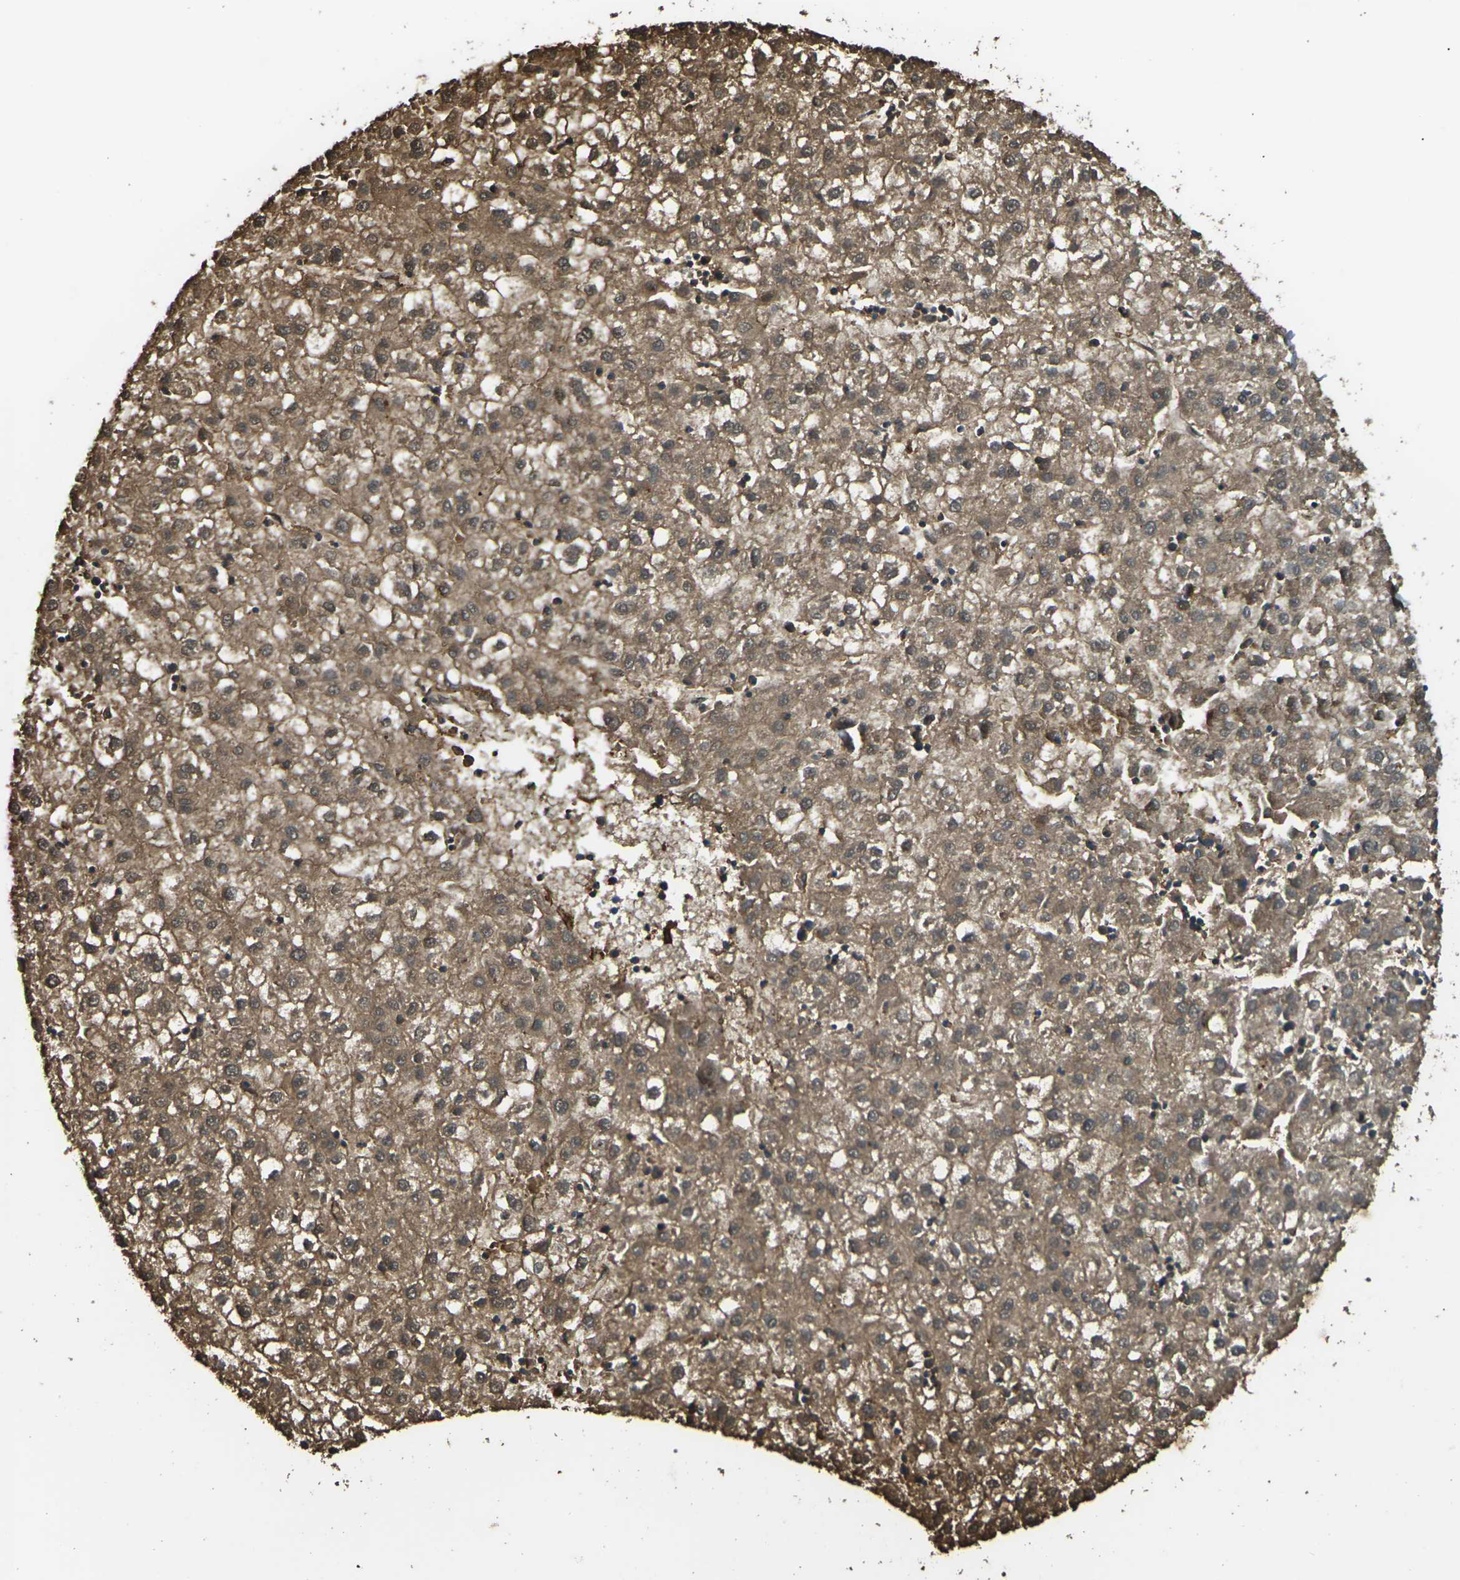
{"staining": {"intensity": "moderate", "quantity": ">75%", "location": "cytoplasmic/membranous"}, "tissue": "liver cancer", "cell_type": "Tumor cells", "image_type": "cancer", "snomed": [{"axis": "morphology", "description": "Carcinoma, Hepatocellular, NOS"}, {"axis": "topography", "description": "Liver"}], "caption": "Tumor cells demonstrate medium levels of moderate cytoplasmic/membranous expression in approximately >75% of cells in human liver cancer (hepatocellular carcinoma).", "gene": "CYP1B1", "patient": {"sex": "male", "age": 72}}